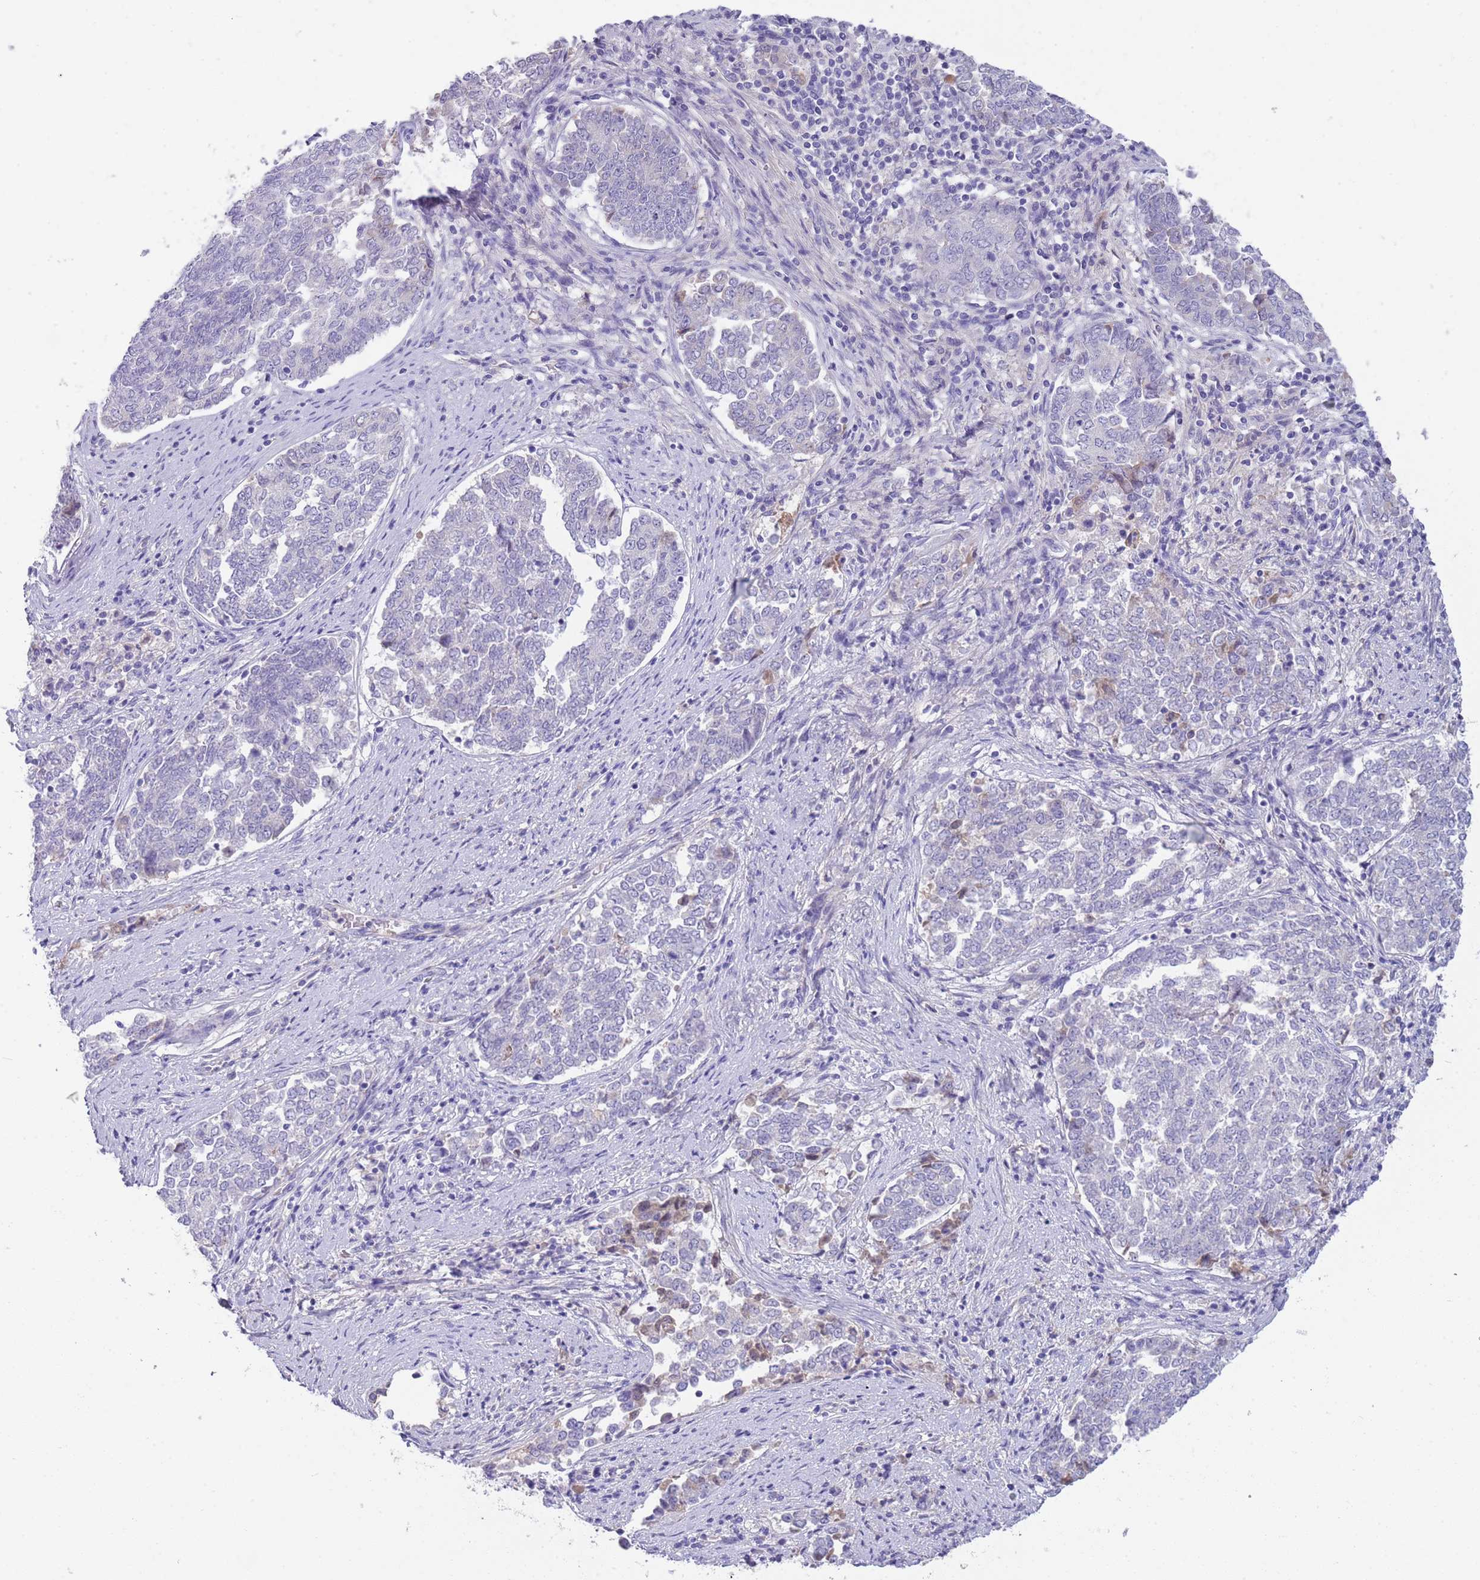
{"staining": {"intensity": "negative", "quantity": "none", "location": "none"}, "tissue": "endometrial cancer", "cell_type": "Tumor cells", "image_type": "cancer", "snomed": [{"axis": "morphology", "description": "Adenocarcinoma, NOS"}, {"axis": "topography", "description": "Endometrium"}], "caption": "The immunohistochemistry image has no significant positivity in tumor cells of endometrial cancer (adenocarcinoma) tissue.", "gene": "IGFL4", "patient": {"sex": "female", "age": 80}}